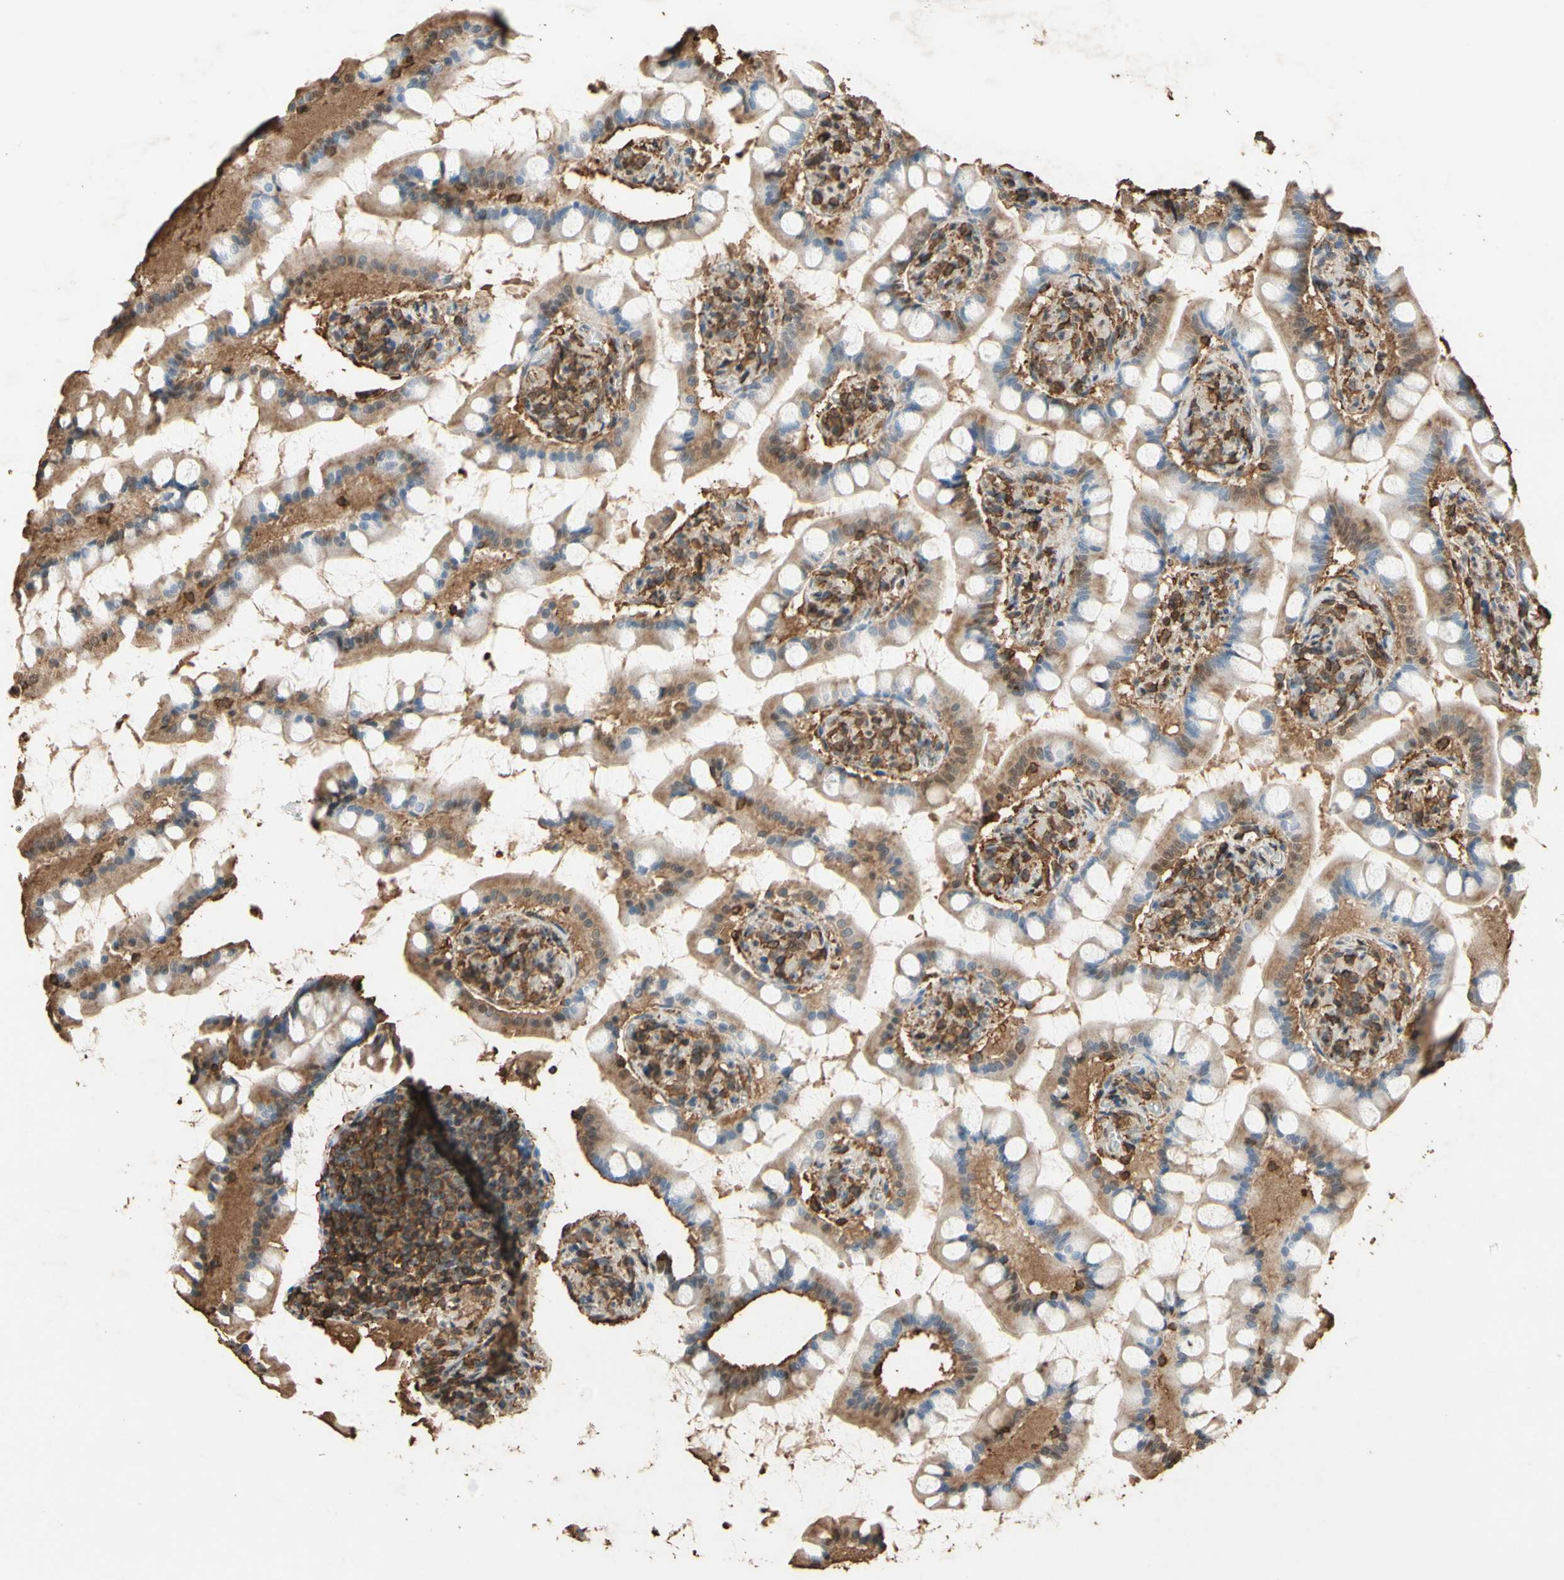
{"staining": {"intensity": "moderate", "quantity": ">75%", "location": "cytoplasmic/membranous"}, "tissue": "small intestine", "cell_type": "Glandular cells", "image_type": "normal", "snomed": [{"axis": "morphology", "description": "Normal tissue, NOS"}, {"axis": "topography", "description": "Small intestine"}], "caption": "IHC of normal human small intestine demonstrates medium levels of moderate cytoplasmic/membranous positivity in about >75% of glandular cells. The staining was performed using DAB (3,3'-diaminobenzidine) to visualize the protein expression in brown, while the nuclei were stained in blue with hematoxylin (Magnification: 20x).", "gene": "TNFSF13B", "patient": {"sex": "male", "age": 41}}